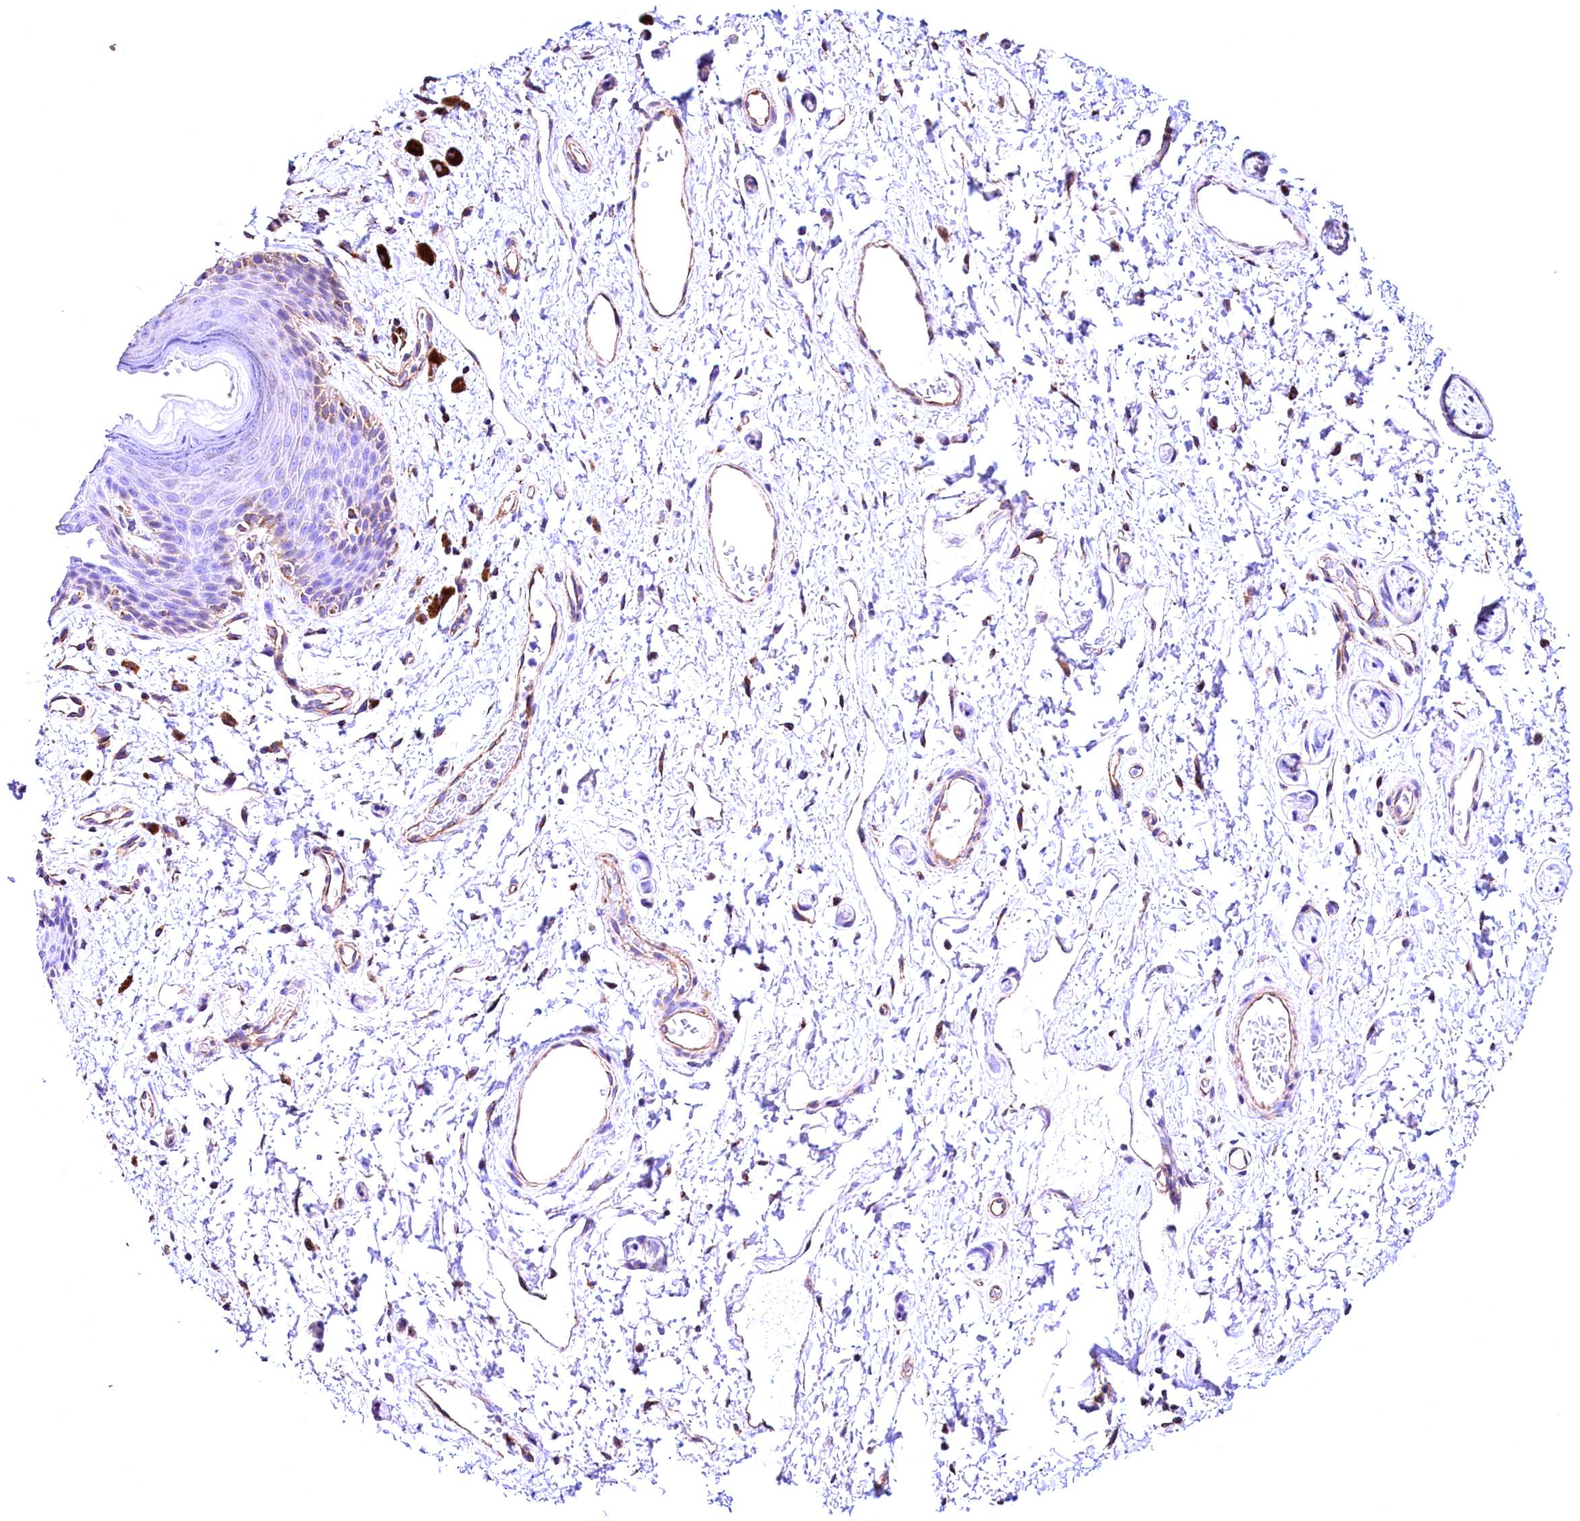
{"staining": {"intensity": "weak", "quantity": "<25%", "location": "cytoplasmic/membranous"}, "tissue": "skin", "cell_type": "Epidermal cells", "image_type": "normal", "snomed": [{"axis": "morphology", "description": "Normal tissue, NOS"}, {"axis": "topography", "description": "Anal"}], "caption": "Histopathology image shows no significant protein expression in epidermal cells of unremarkable skin. (Brightfield microscopy of DAB (3,3'-diaminobenzidine) IHC at high magnification).", "gene": "ACAA2", "patient": {"sex": "female", "age": 46}}